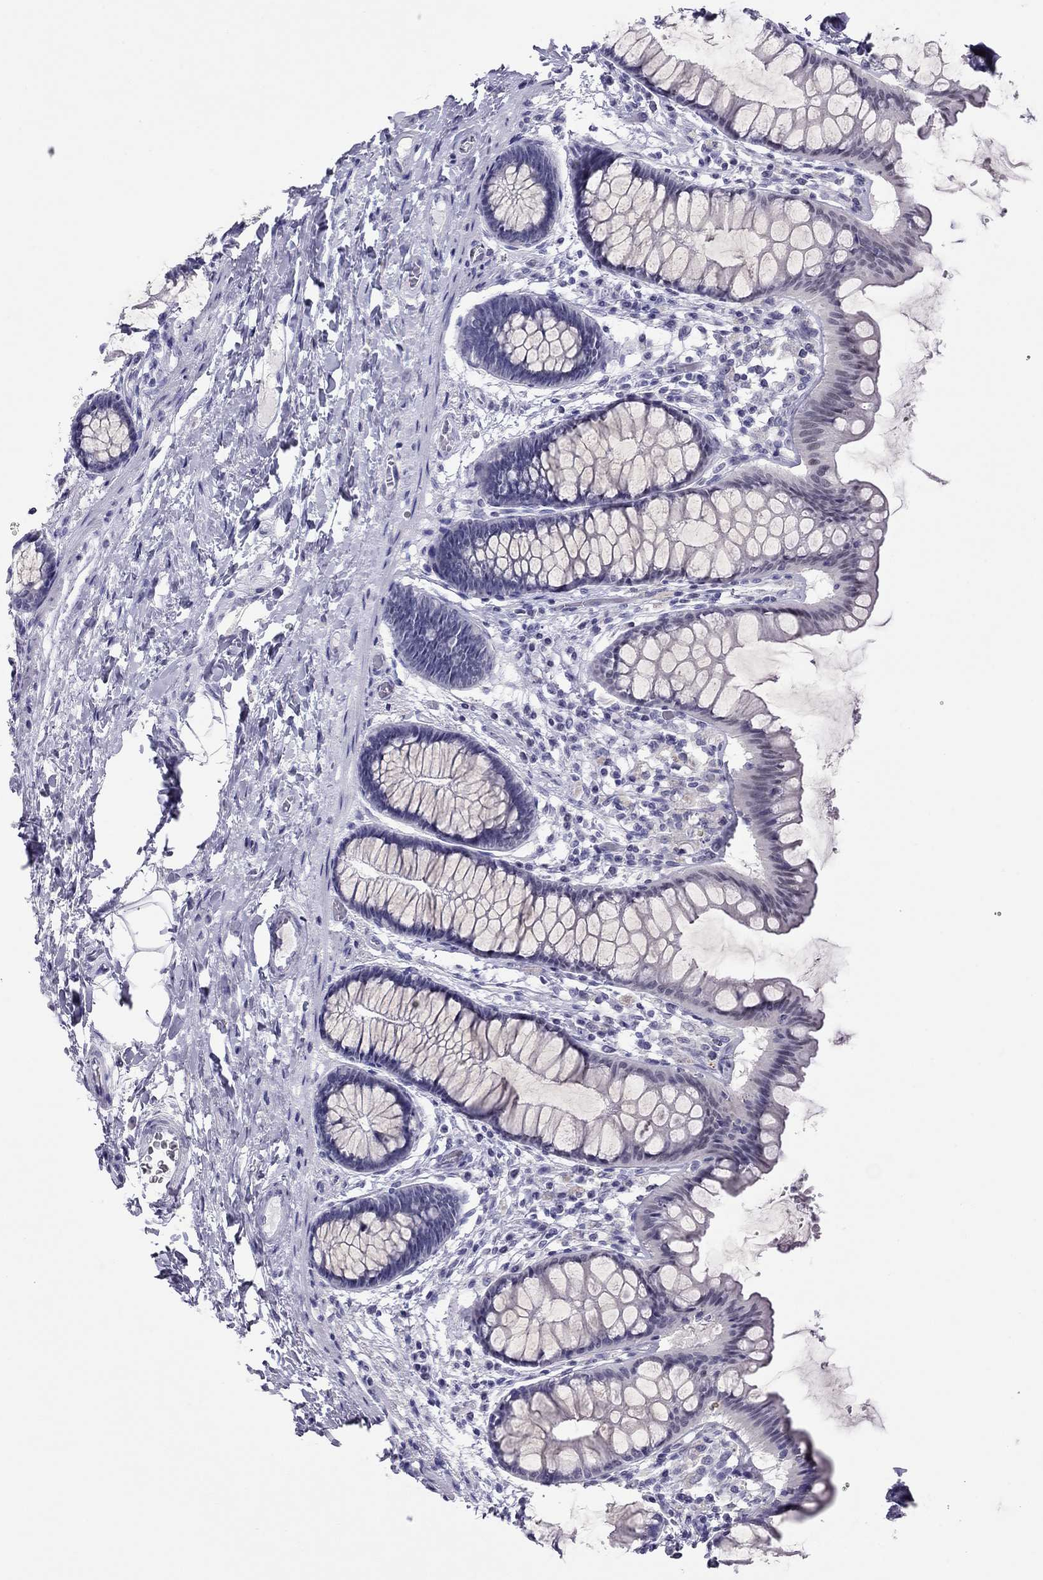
{"staining": {"intensity": "negative", "quantity": "none", "location": "none"}, "tissue": "colon", "cell_type": "Endothelial cells", "image_type": "normal", "snomed": [{"axis": "morphology", "description": "Normal tissue, NOS"}, {"axis": "topography", "description": "Colon"}], "caption": "The image displays no significant expression in endothelial cells of colon. (IHC, brightfield microscopy, high magnification).", "gene": "CHRNB3", "patient": {"sex": "female", "age": 65}}